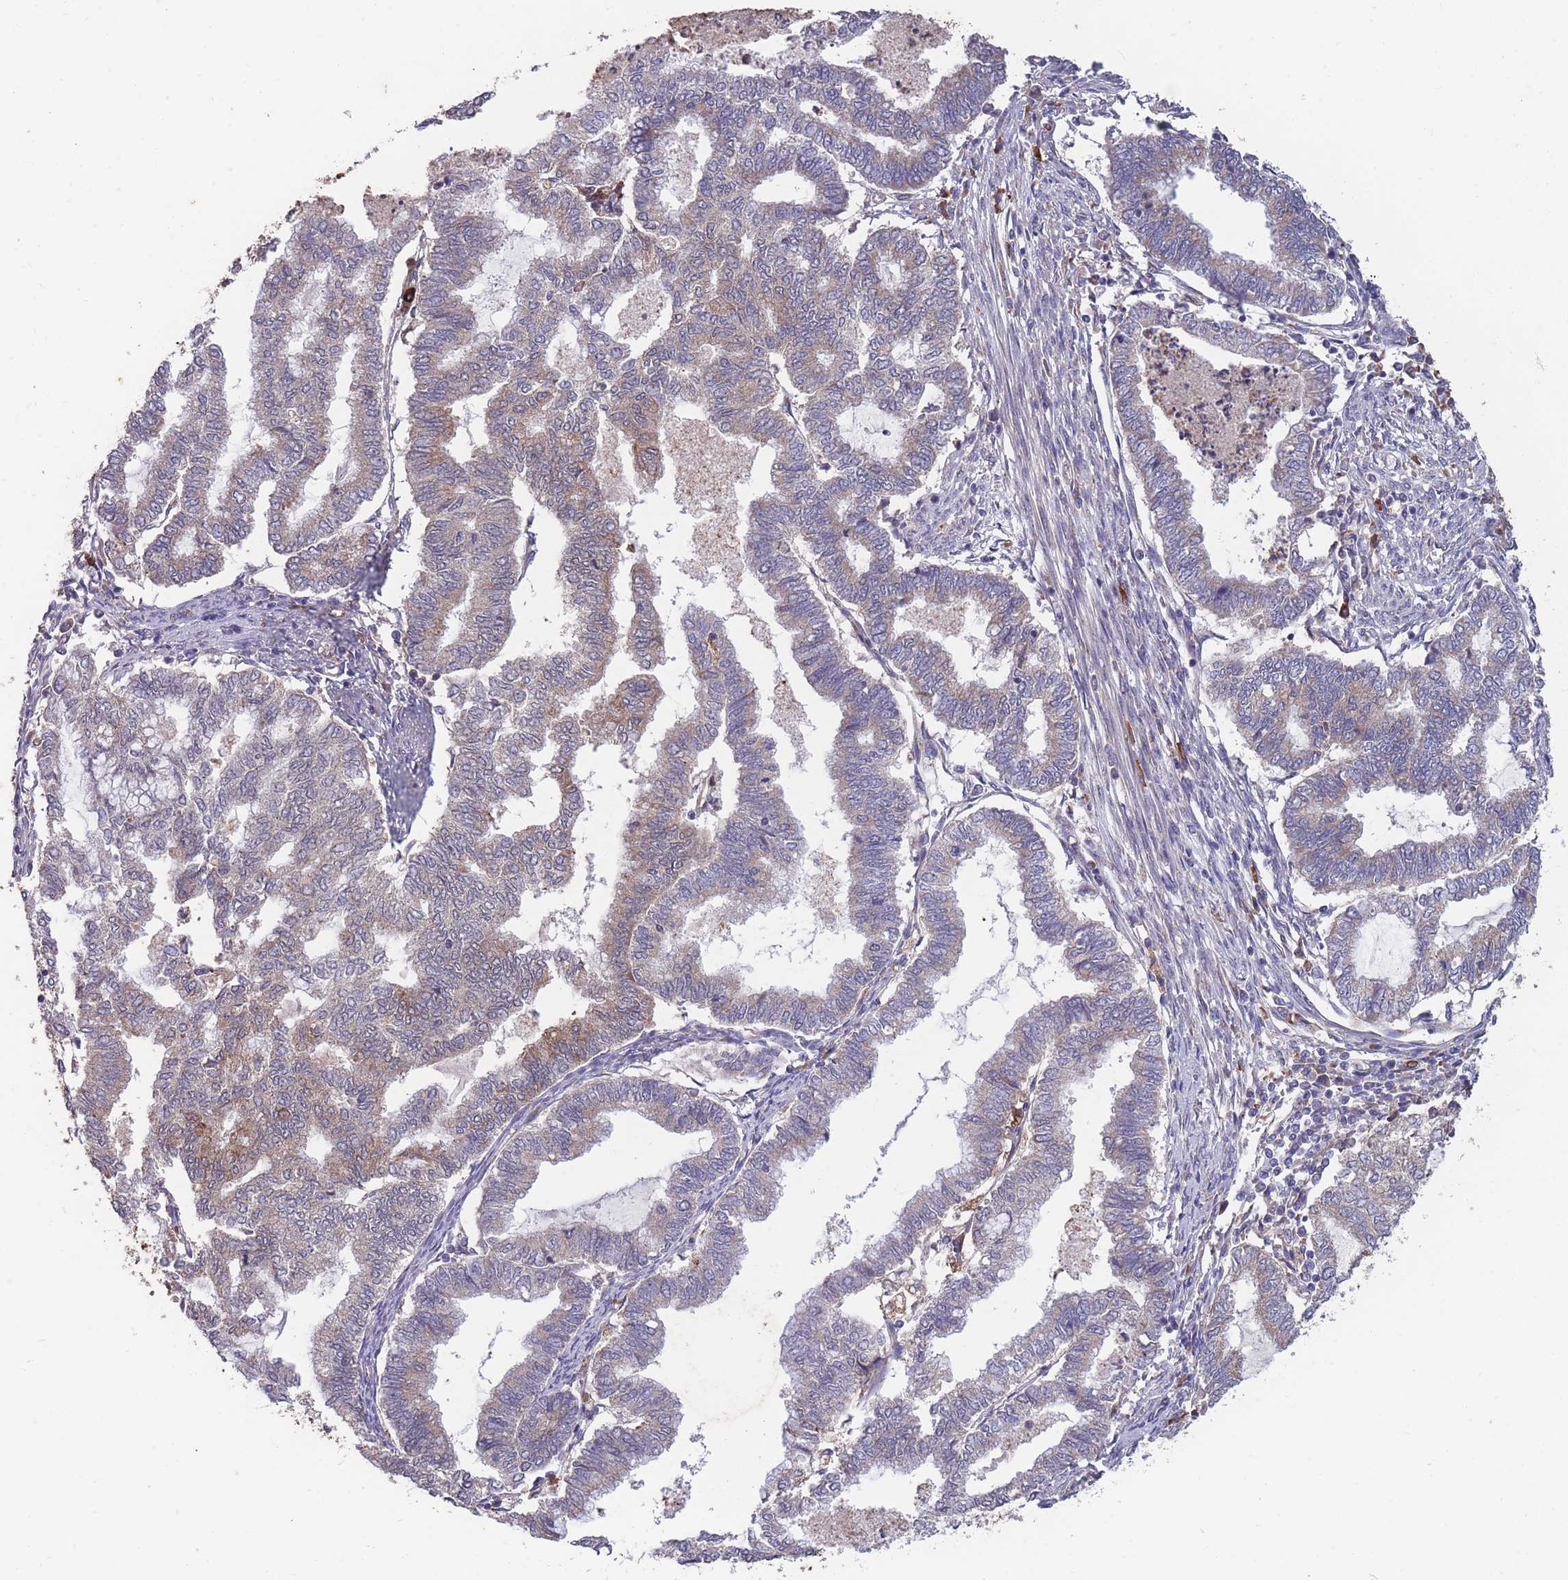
{"staining": {"intensity": "moderate", "quantity": "<25%", "location": "cytoplasmic/membranous"}, "tissue": "endometrial cancer", "cell_type": "Tumor cells", "image_type": "cancer", "snomed": [{"axis": "morphology", "description": "Adenocarcinoma, NOS"}, {"axis": "topography", "description": "Endometrium"}], "caption": "Endometrial cancer (adenocarcinoma) stained with a brown dye exhibits moderate cytoplasmic/membranous positive staining in approximately <25% of tumor cells.", "gene": "STIM2", "patient": {"sex": "female", "age": 79}}